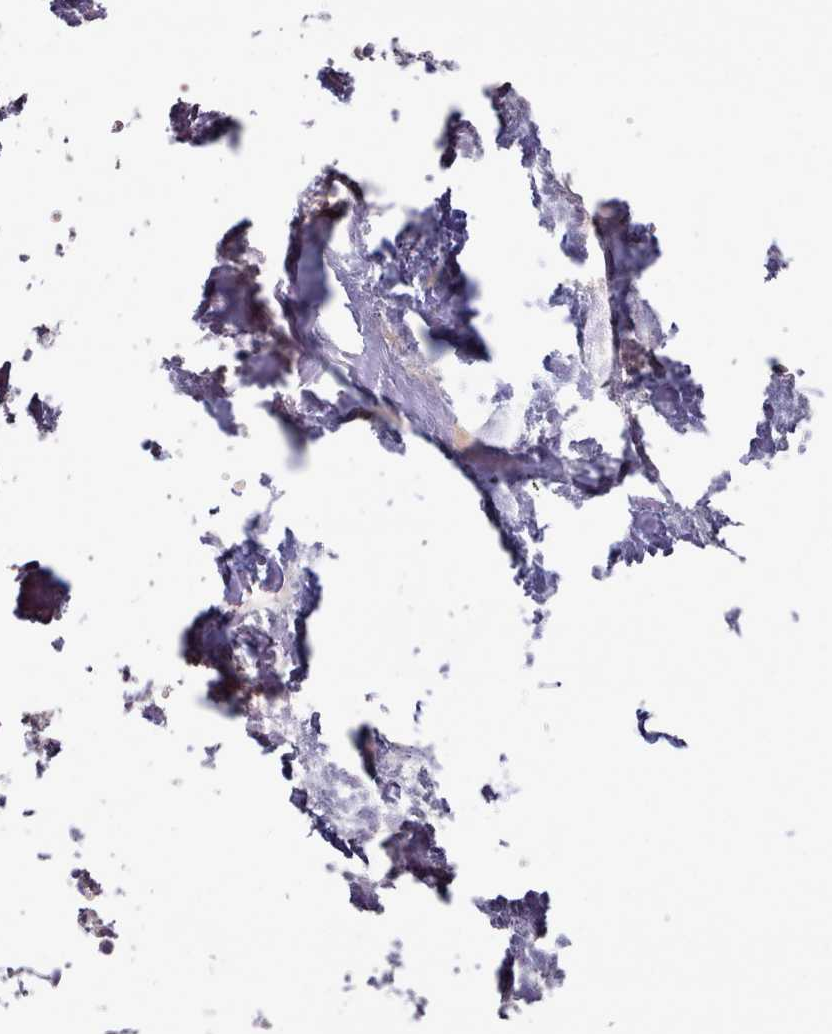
{"staining": {"intensity": "moderate", "quantity": "<25%", "location": "cytoplasmic/membranous"}, "tissue": "bone marrow", "cell_type": "Hematopoietic cells", "image_type": "normal", "snomed": [{"axis": "morphology", "description": "Normal tissue, NOS"}, {"axis": "topography", "description": "Bone marrow"}], "caption": "A photomicrograph showing moderate cytoplasmic/membranous staining in about <25% of hematopoietic cells in normal bone marrow, as visualized by brown immunohistochemical staining.", "gene": "SRP54", "patient": {"sex": "male", "age": 70}}